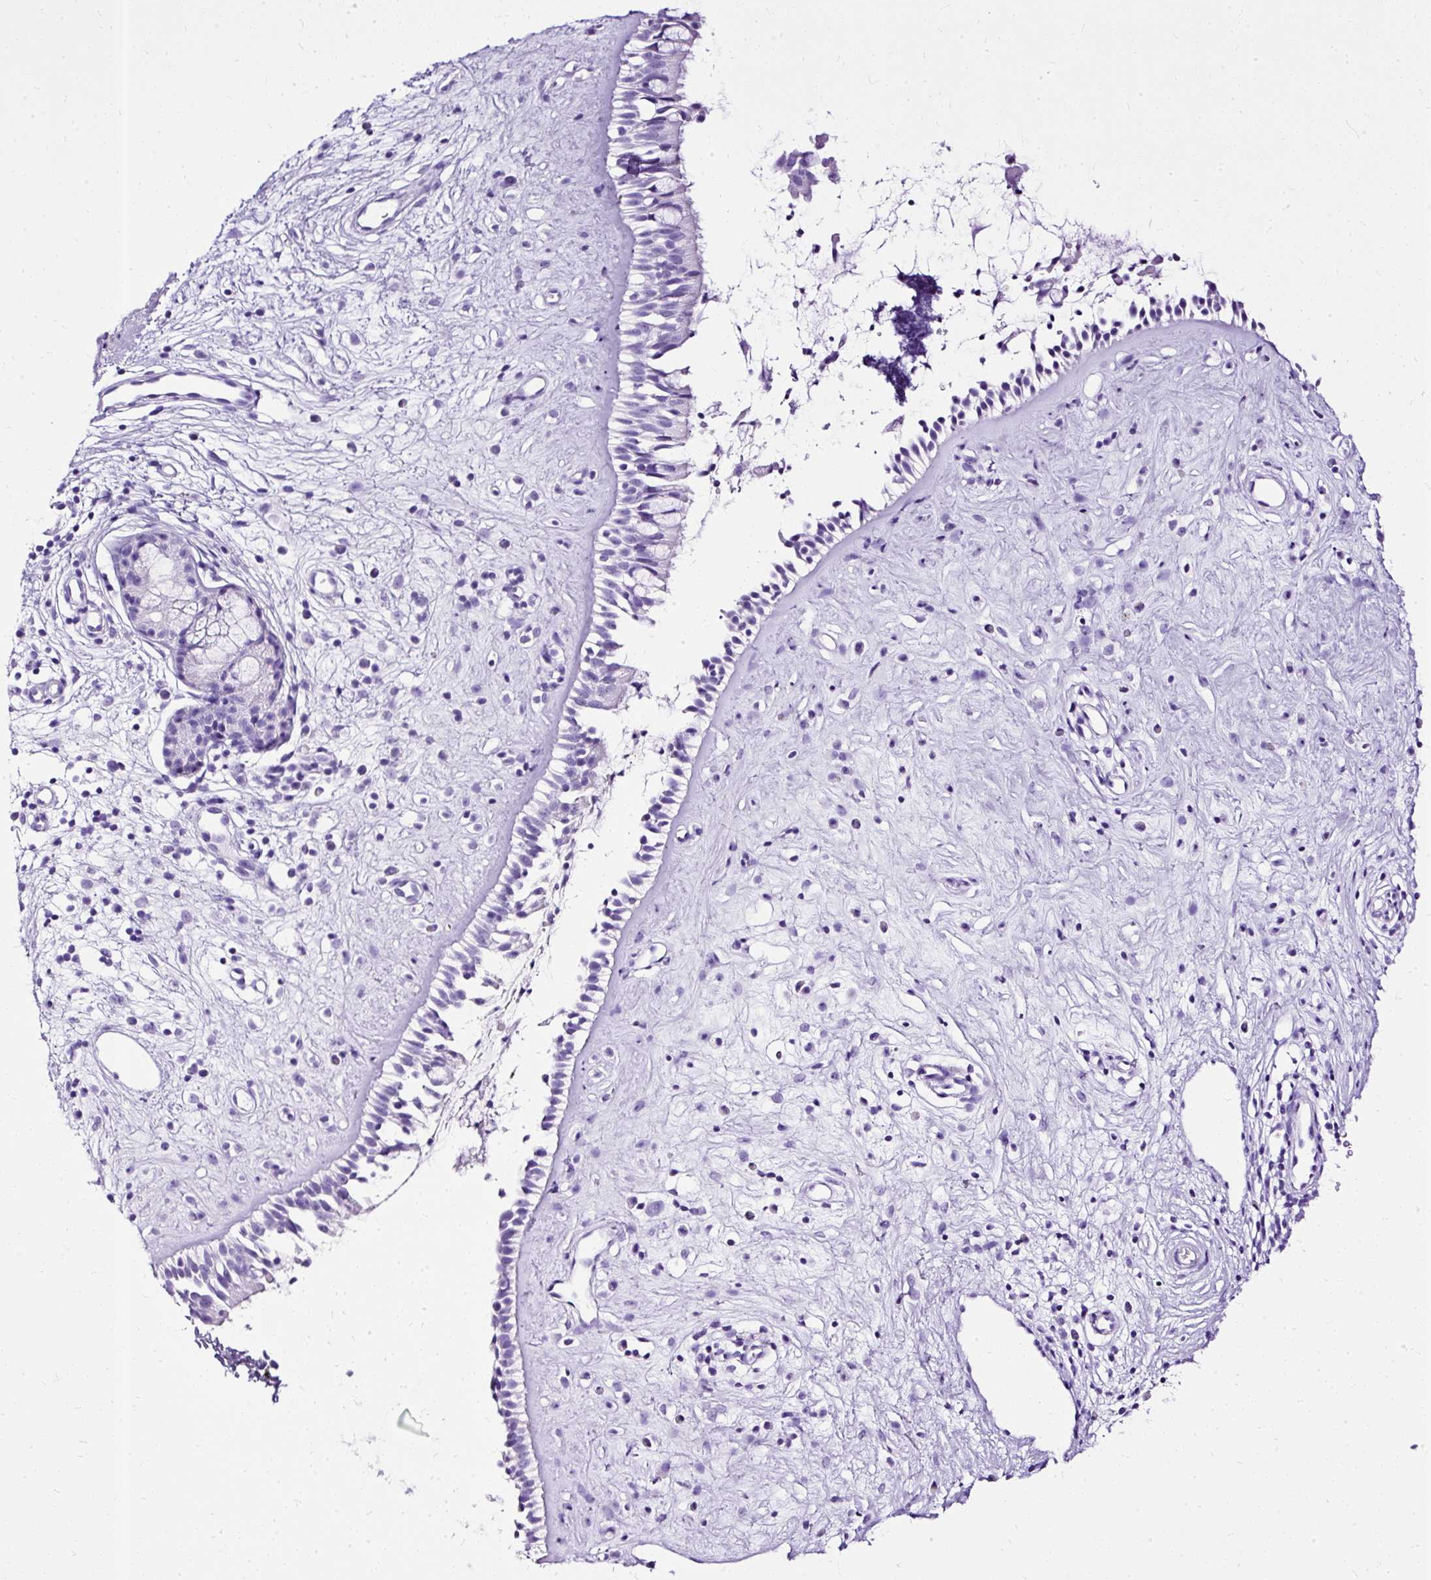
{"staining": {"intensity": "negative", "quantity": "none", "location": "none"}, "tissue": "nasopharynx", "cell_type": "Respiratory epithelial cells", "image_type": "normal", "snomed": [{"axis": "morphology", "description": "Normal tissue, NOS"}, {"axis": "topography", "description": "Nasopharynx"}], "caption": "Photomicrograph shows no protein expression in respiratory epithelial cells of unremarkable nasopharynx. (Brightfield microscopy of DAB immunohistochemistry (IHC) at high magnification).", "gene": "SLC8A2", "patient": {"sex": "male", "age": 32}}